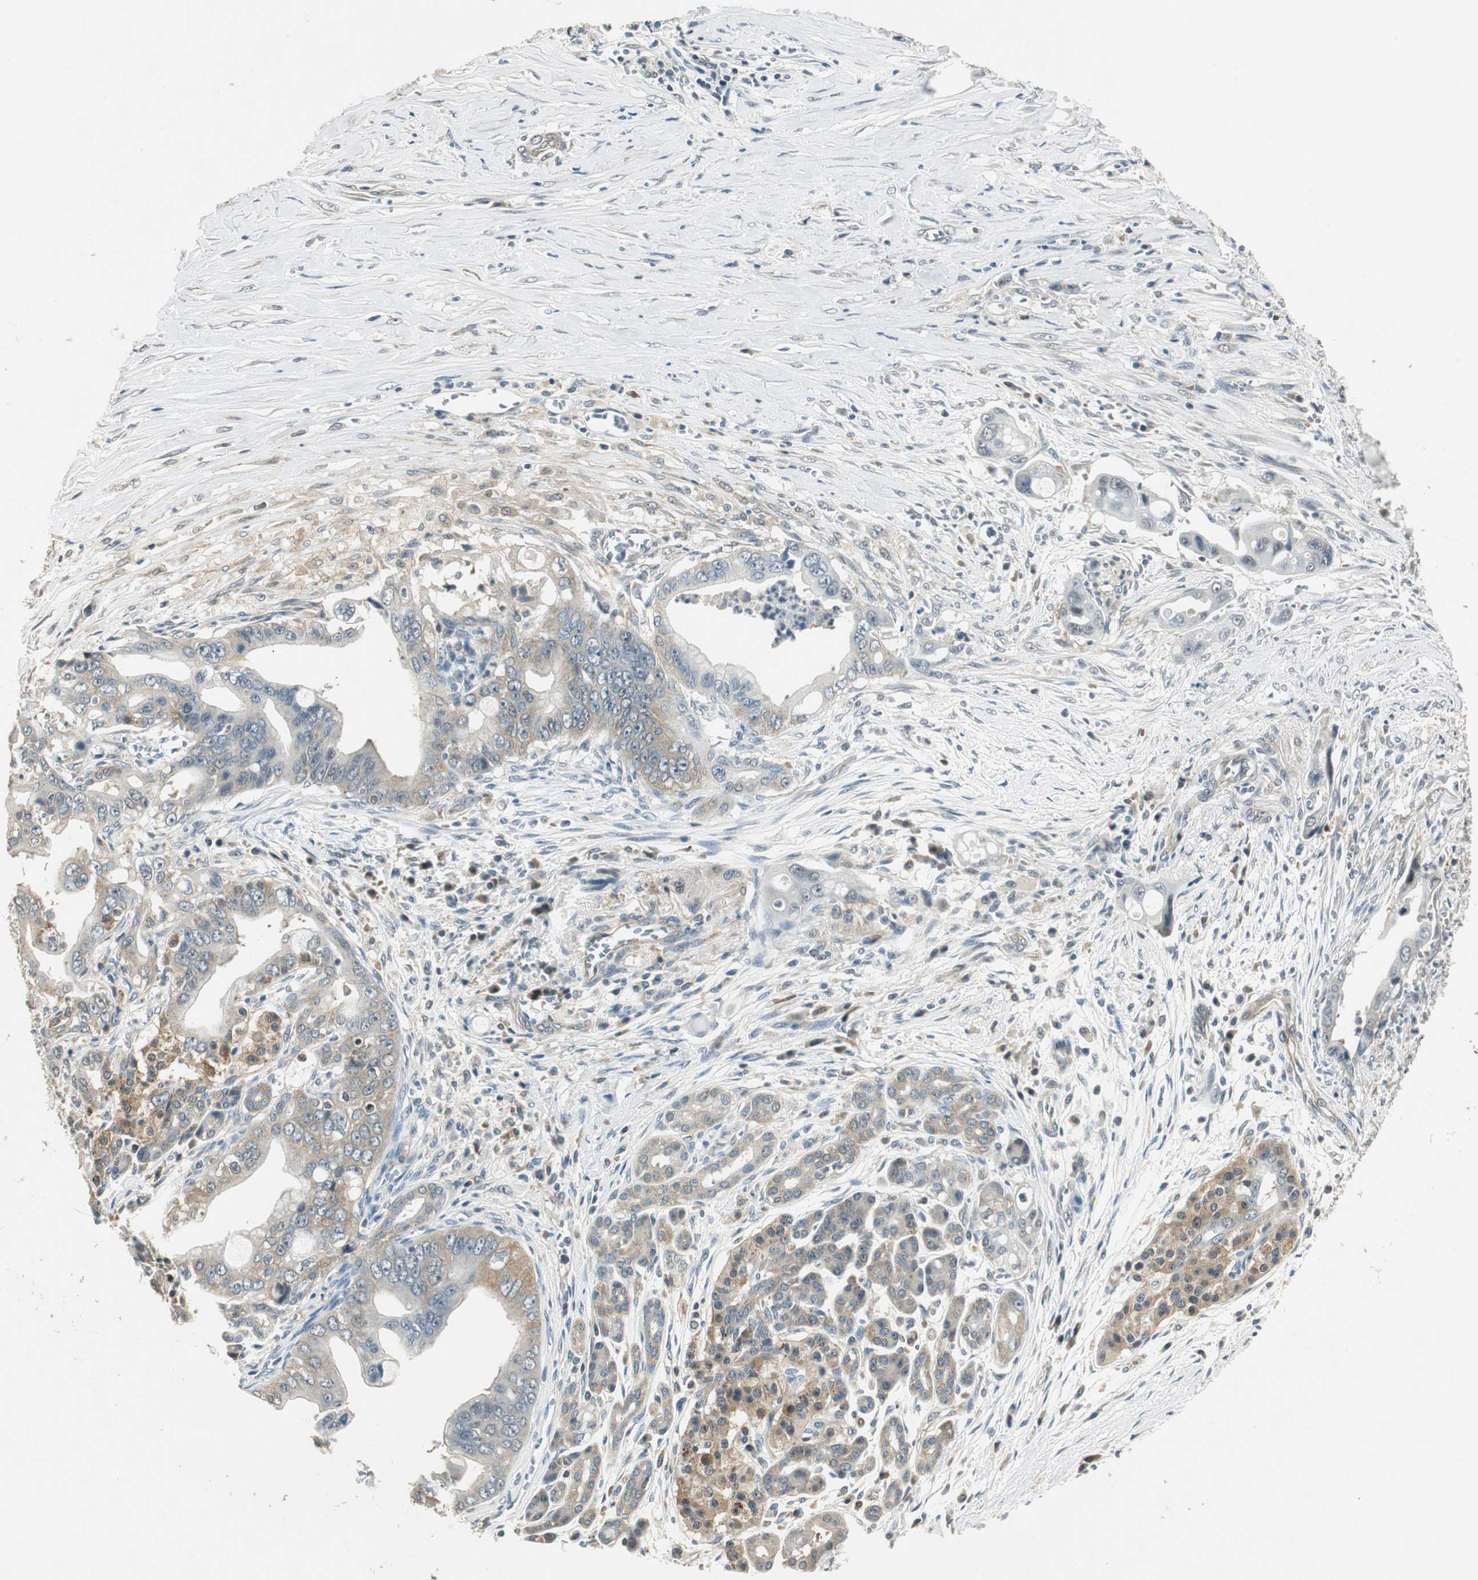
{"staining": {"intensity": "weak", "quantity": "25%-75%", "location": "cytoplasmic/membranous"}, "tissue": "pancreatic cancer", "cell_type": "Tumor cells", "image_type": "cancer", "snomed": [{"axis": "morphology", "description": "Adenocarcinoma, NOS"}, {"axis": "topography", "description": "Pancreas"}], "caption": "Adenocarcinoma (pancreatic) stained with a protein marker displays weak staining in tumor cells.", "gene": "PSMB4", "patient": {"sex": "male", "age": 59}}